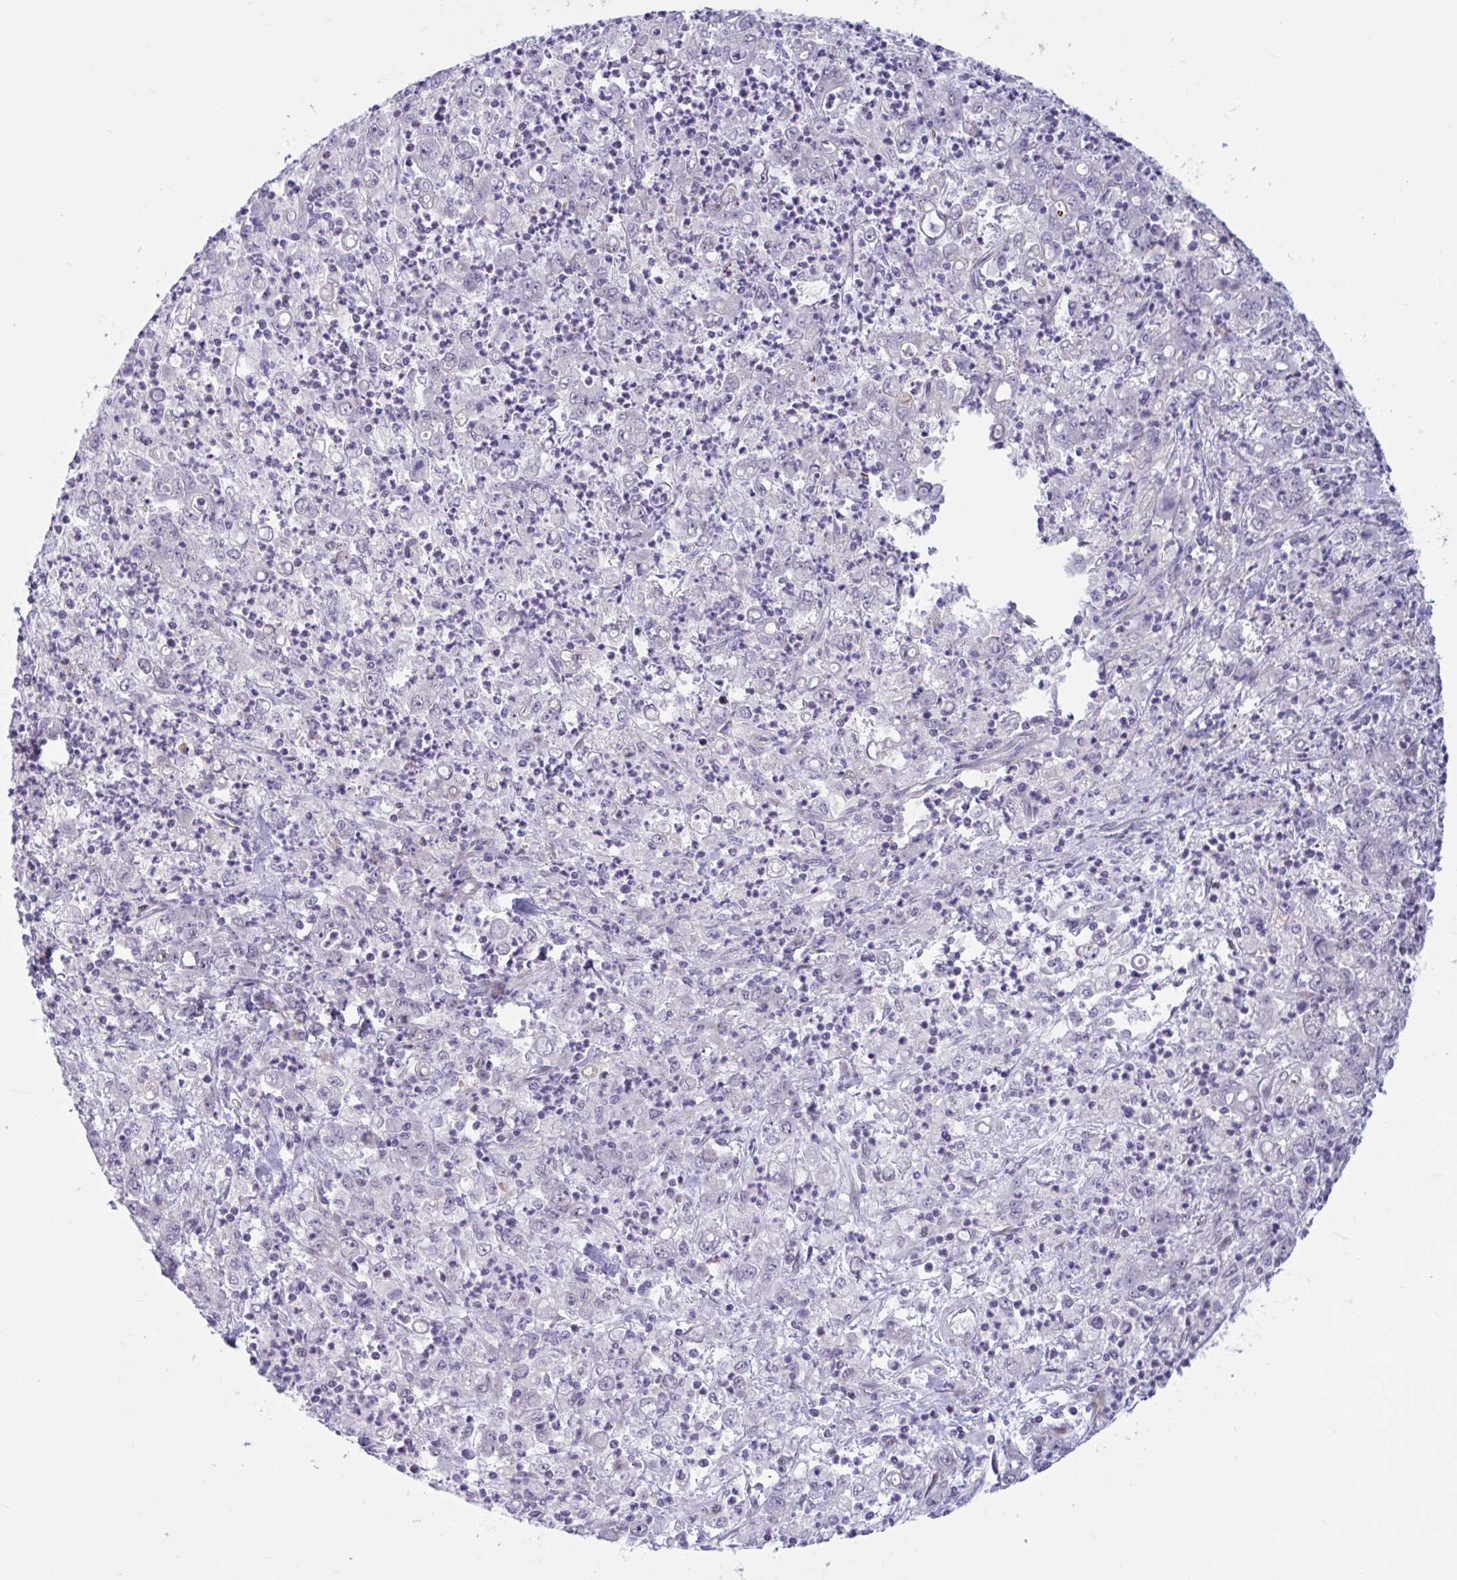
{"staining": {"intensity": "weak", "quantity": "25%-75%", "location": "nuclear"}, "tissue": "stomach cancer", "cell_type": "Tumor cells", "image_type": "cancer", "snomed": [{"axis": "morphology", "description": "Adenocarcinoma, NOS"}, {"axis": "topography", "description": "Stomach, lower"}], "caption": "IHC staining of stomach cancer, which demonstrates low levels of weak nuclear staining in about 25%-75% of tumor cells indicating weak nuclear protein staining. The staining was performed using DAB (3,3'-diaminobenzidine) (brown) for protein detection and nuclei were counterstained in hematoxylin (blue).", "gene": "RBL1", "patient": {"sex": "female", "age": 71}}